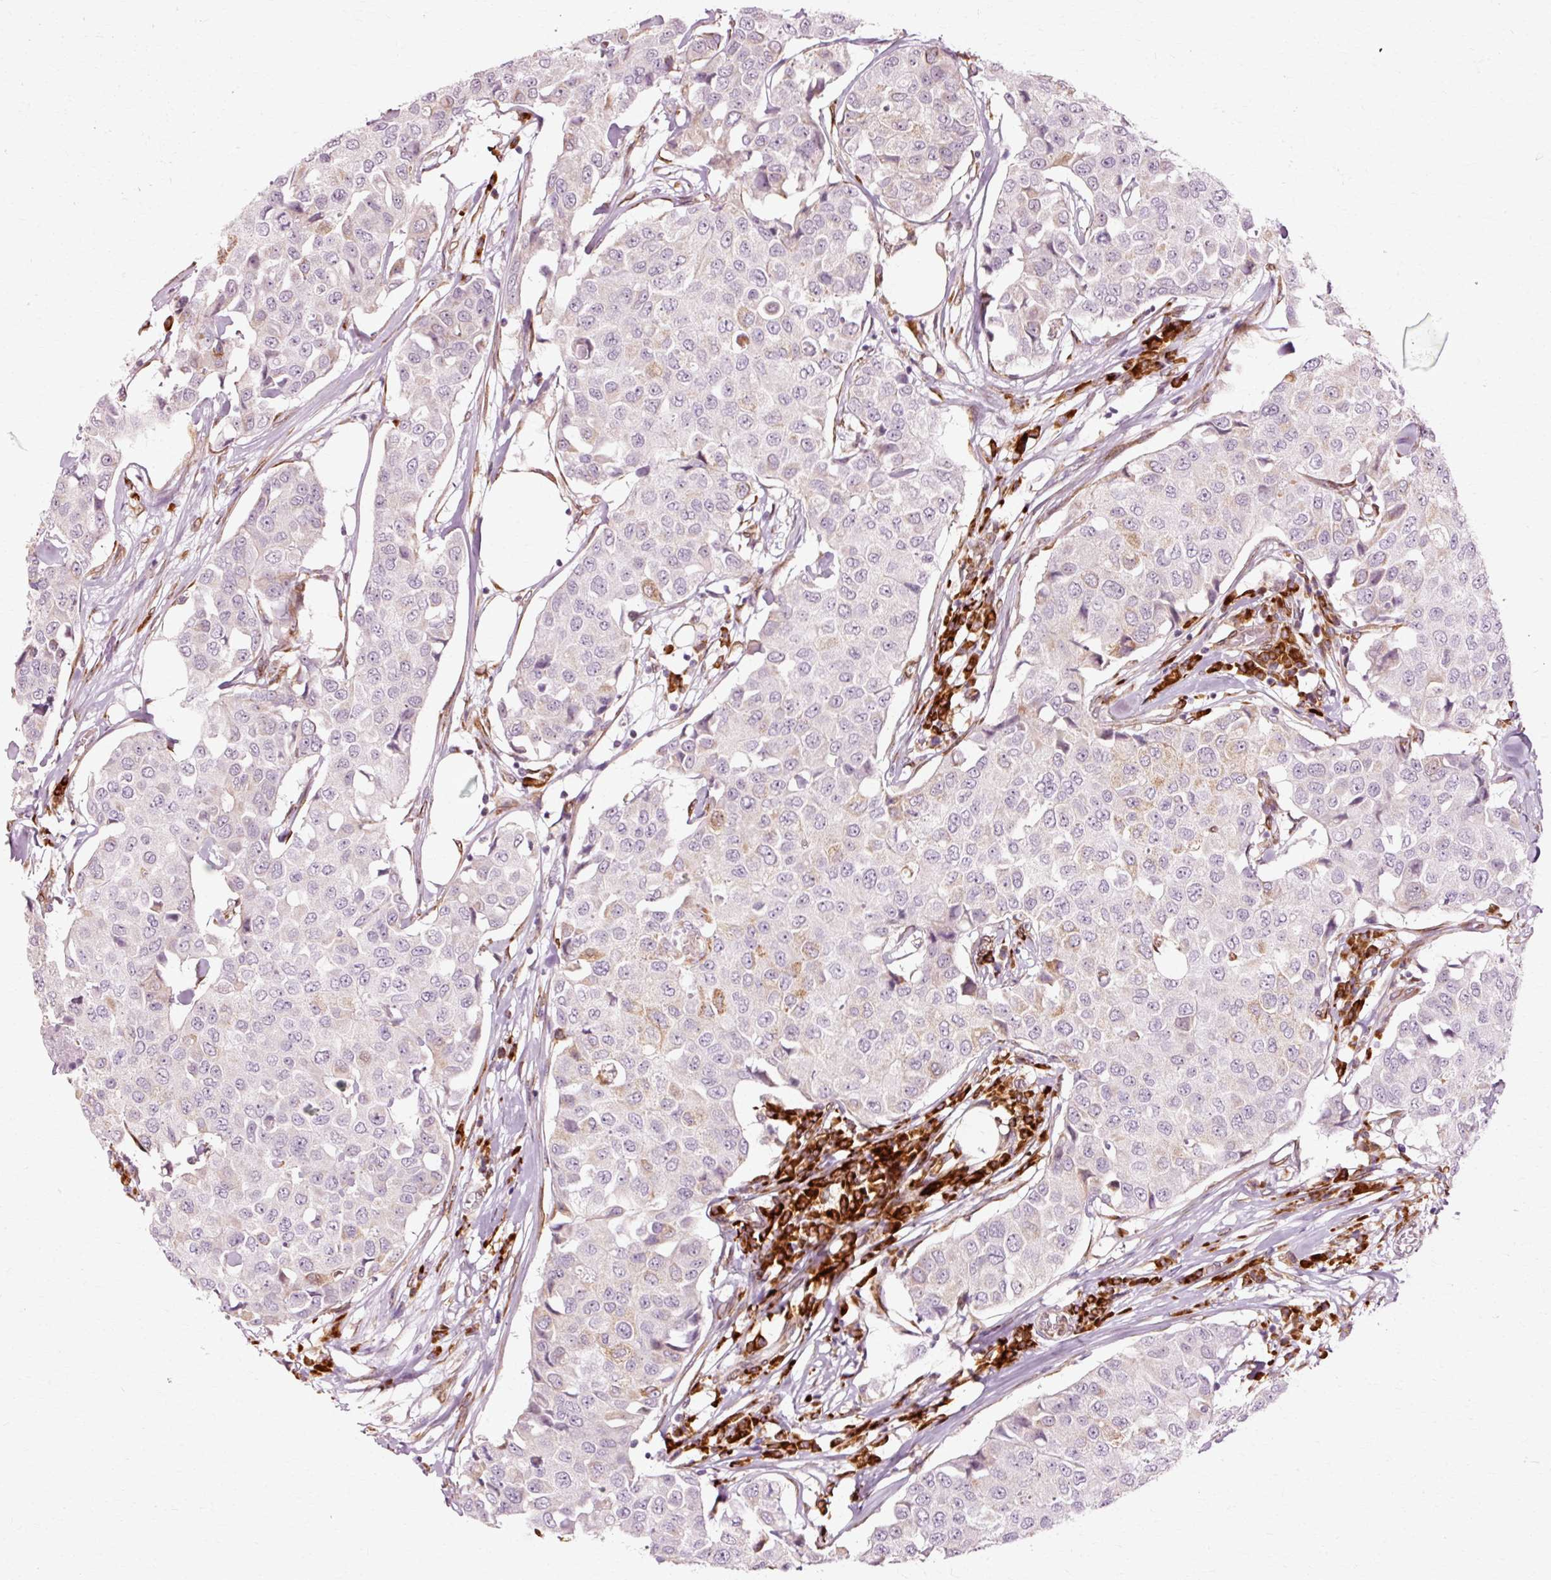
{"staining": {"intensity": "negative", "quantity": "none", "location": "none"}, "tissue": "breast cancer", "cell_type": "Tumor cells", "image_type": "cancer", "snomed": [{"axis": "morphology", "description": "Duct carcinoma"}, {"axis": "topography", "description": "Breast"}], "caption": "Immunohistochemical staining of breast cancer (invasive ductal carcinoma) demonstrates no significant positivity in tumor cells. Nuclei are stained in blue.", "gene": "RGPD5", "patient": {"sex": "female", "age": 80}}